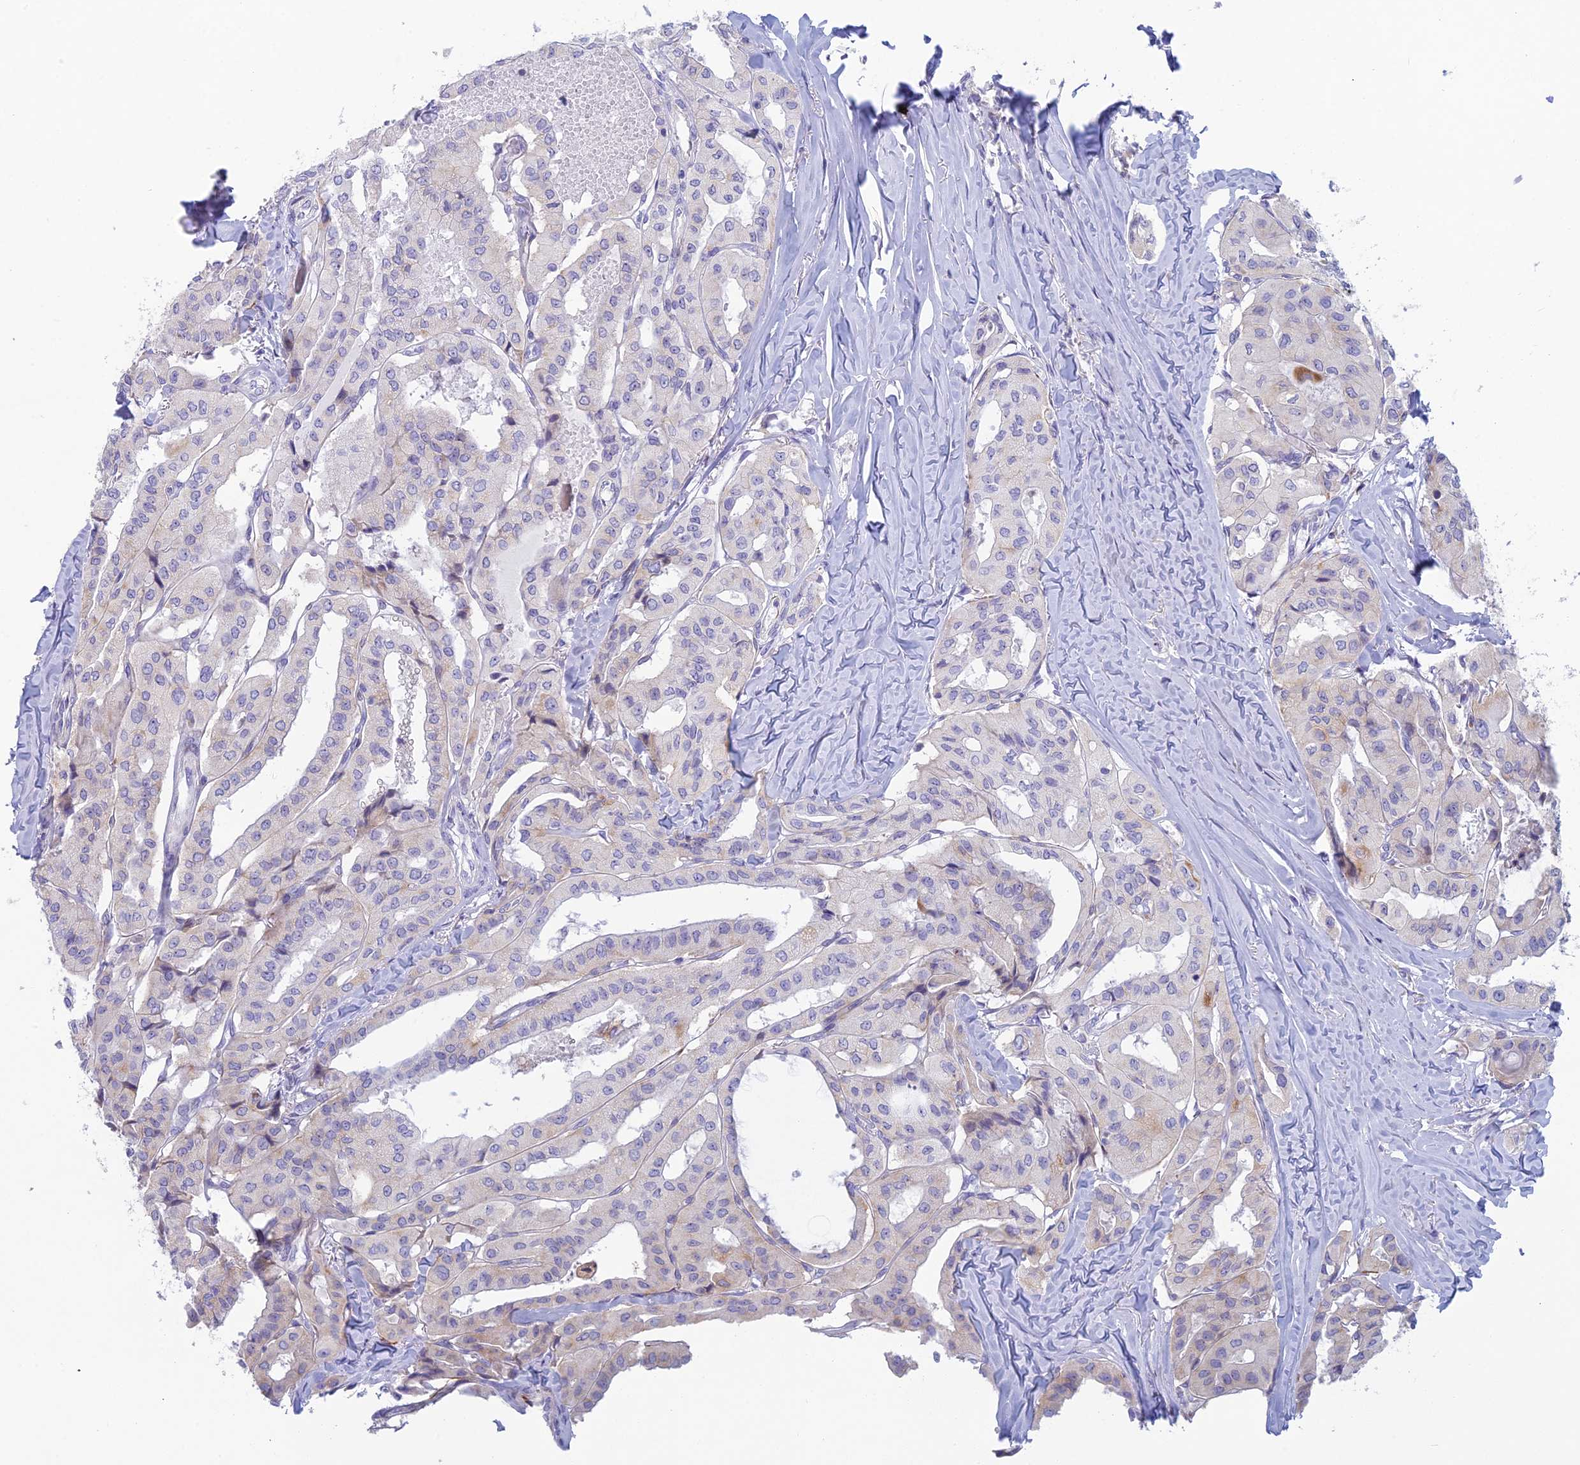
{"staining": {"intensity": "negative", "quantity": "none", "location": "none"}, "tissue": "thyroid cancer", "cell_type": "Tumor cells", "image_type": "cancer", "snomed": [{"axis": "morphology", "description": "Papillary adenocarcinoma, NOS"}, {"axis": "topography", "description": "Thyroid gland"}], "caption": "This image is of papillary adenocarcinoma (thyroid) stained with immunohistochemistry (IHC) to label a protein in brown with the nuclei are counter-stained blue. There is no staining in tumor cells.", "gene": "FERD3L", "patient": {"sex": "female", "age": 59}}